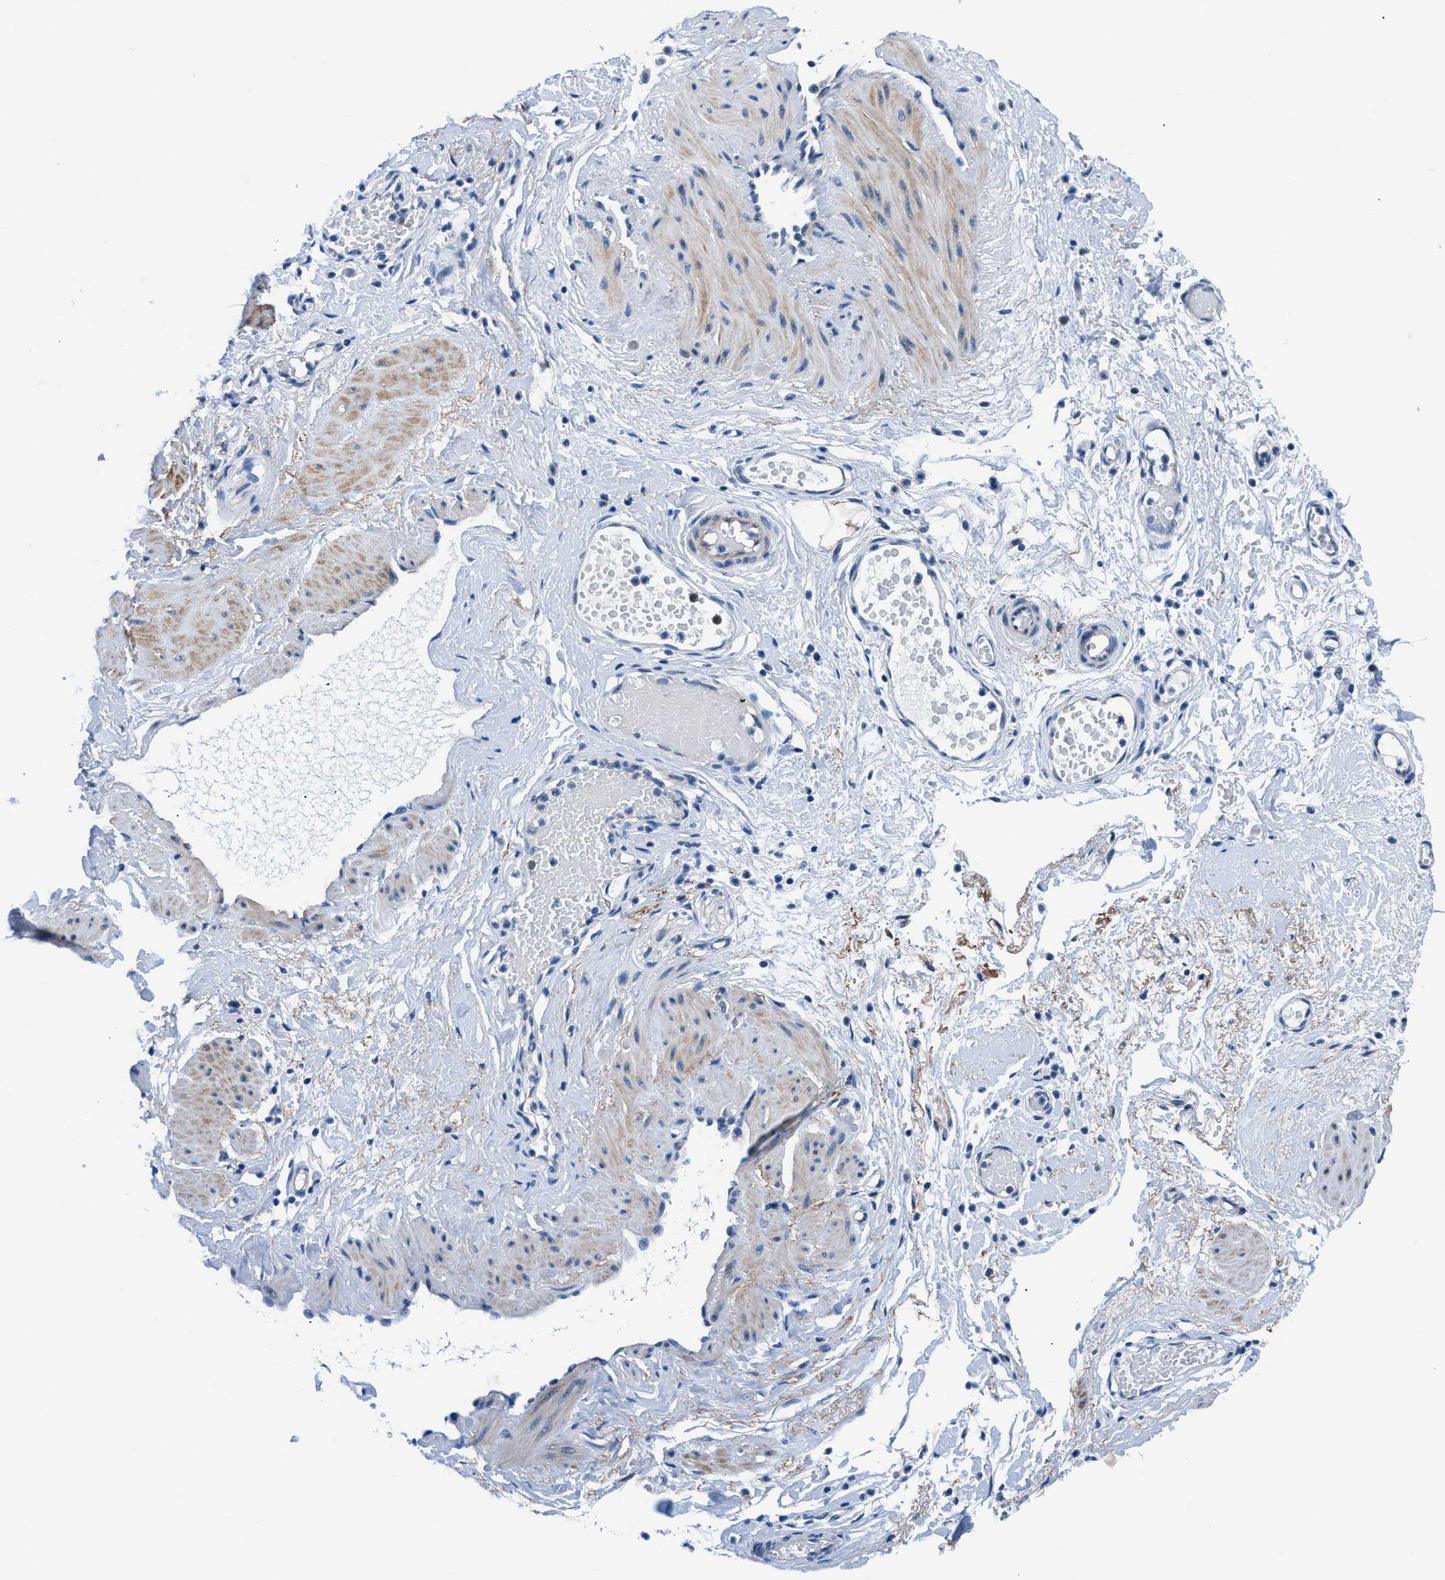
{"staining": {"intensity": "negative", "quantity": "none", "location": "none"}, "tissue": "adipose tissue", "cell_type": "Adipocytes", "image_type": "normal", "snomed": [{"axis": "morphology", "description": "Normal tissue, NOS"}, {"axis": "topography", "description": "Soft tissue"}, {"axis": "topography", "description": "Vascular tissue"}], "caption": "Immunohistochemistry (IHC) of normal human adipose tissue reveals no expression in adipocytes. The staining was performed using DAB (3,3'-diaminobenzidine) to visualize the protein expression in brown, while the nuclei were stained in blue with hematoxylin (Magnification: 20x).", "gene": "UAP1", "patient": {"sex": "female", "age": 35}}